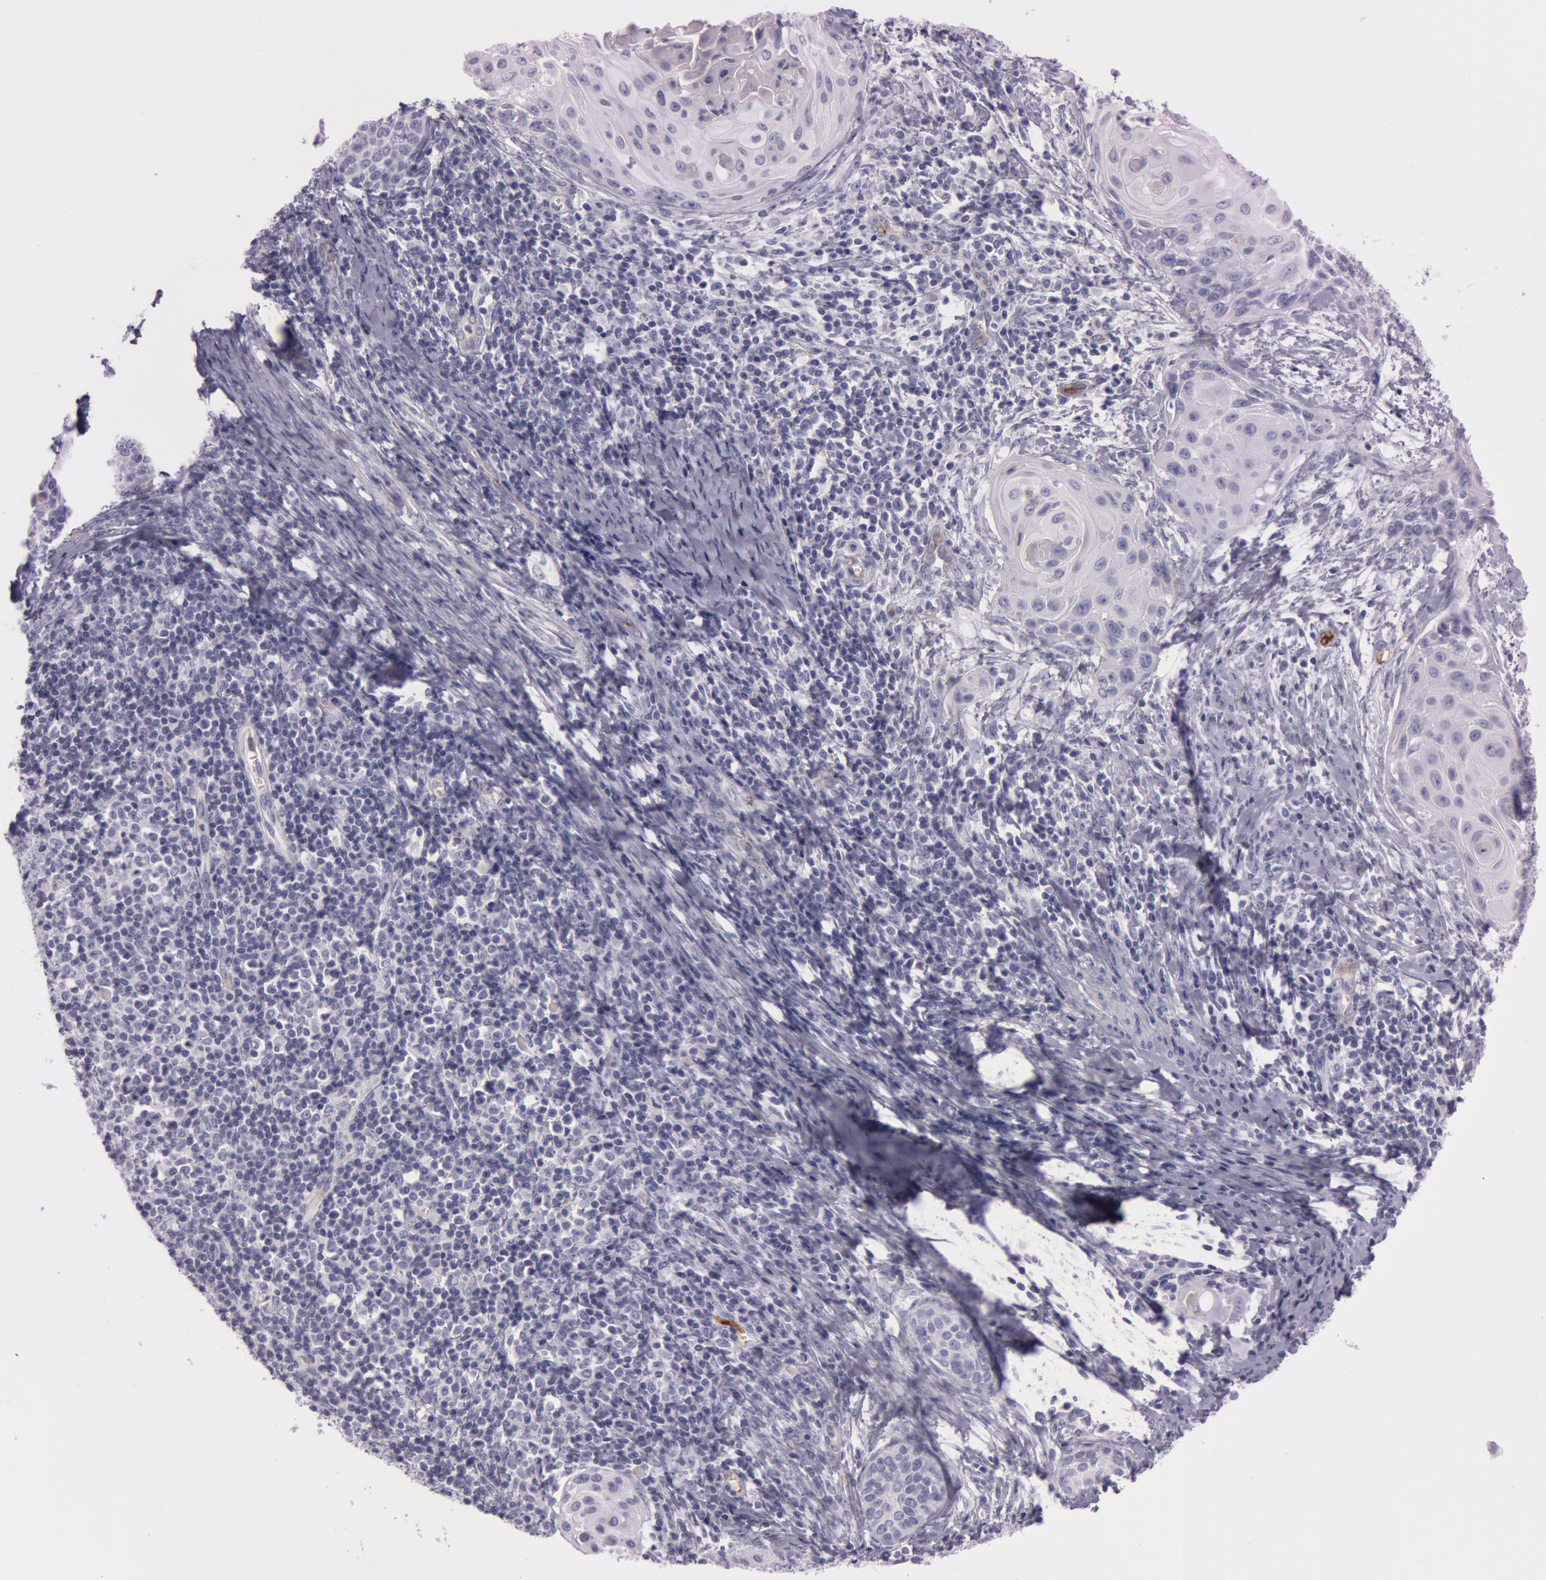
{"staining": {"intensity": "negative", "quantity": "none", "location": "none"}, "tissue": "cervical cancer", "cell_type": "Tumor cells", "image_type": "cancer", "snomed": [{"axis": "morphology", "description": "Squamous cell carcinoma, NOS"}, {"axis": "topography", "description": "Cervix"}], "caption": "There is no significant expression in tumor cells of cervical cancer.", "gene": "FOLH1", "patient": {"sex": "female", "age": 33}}